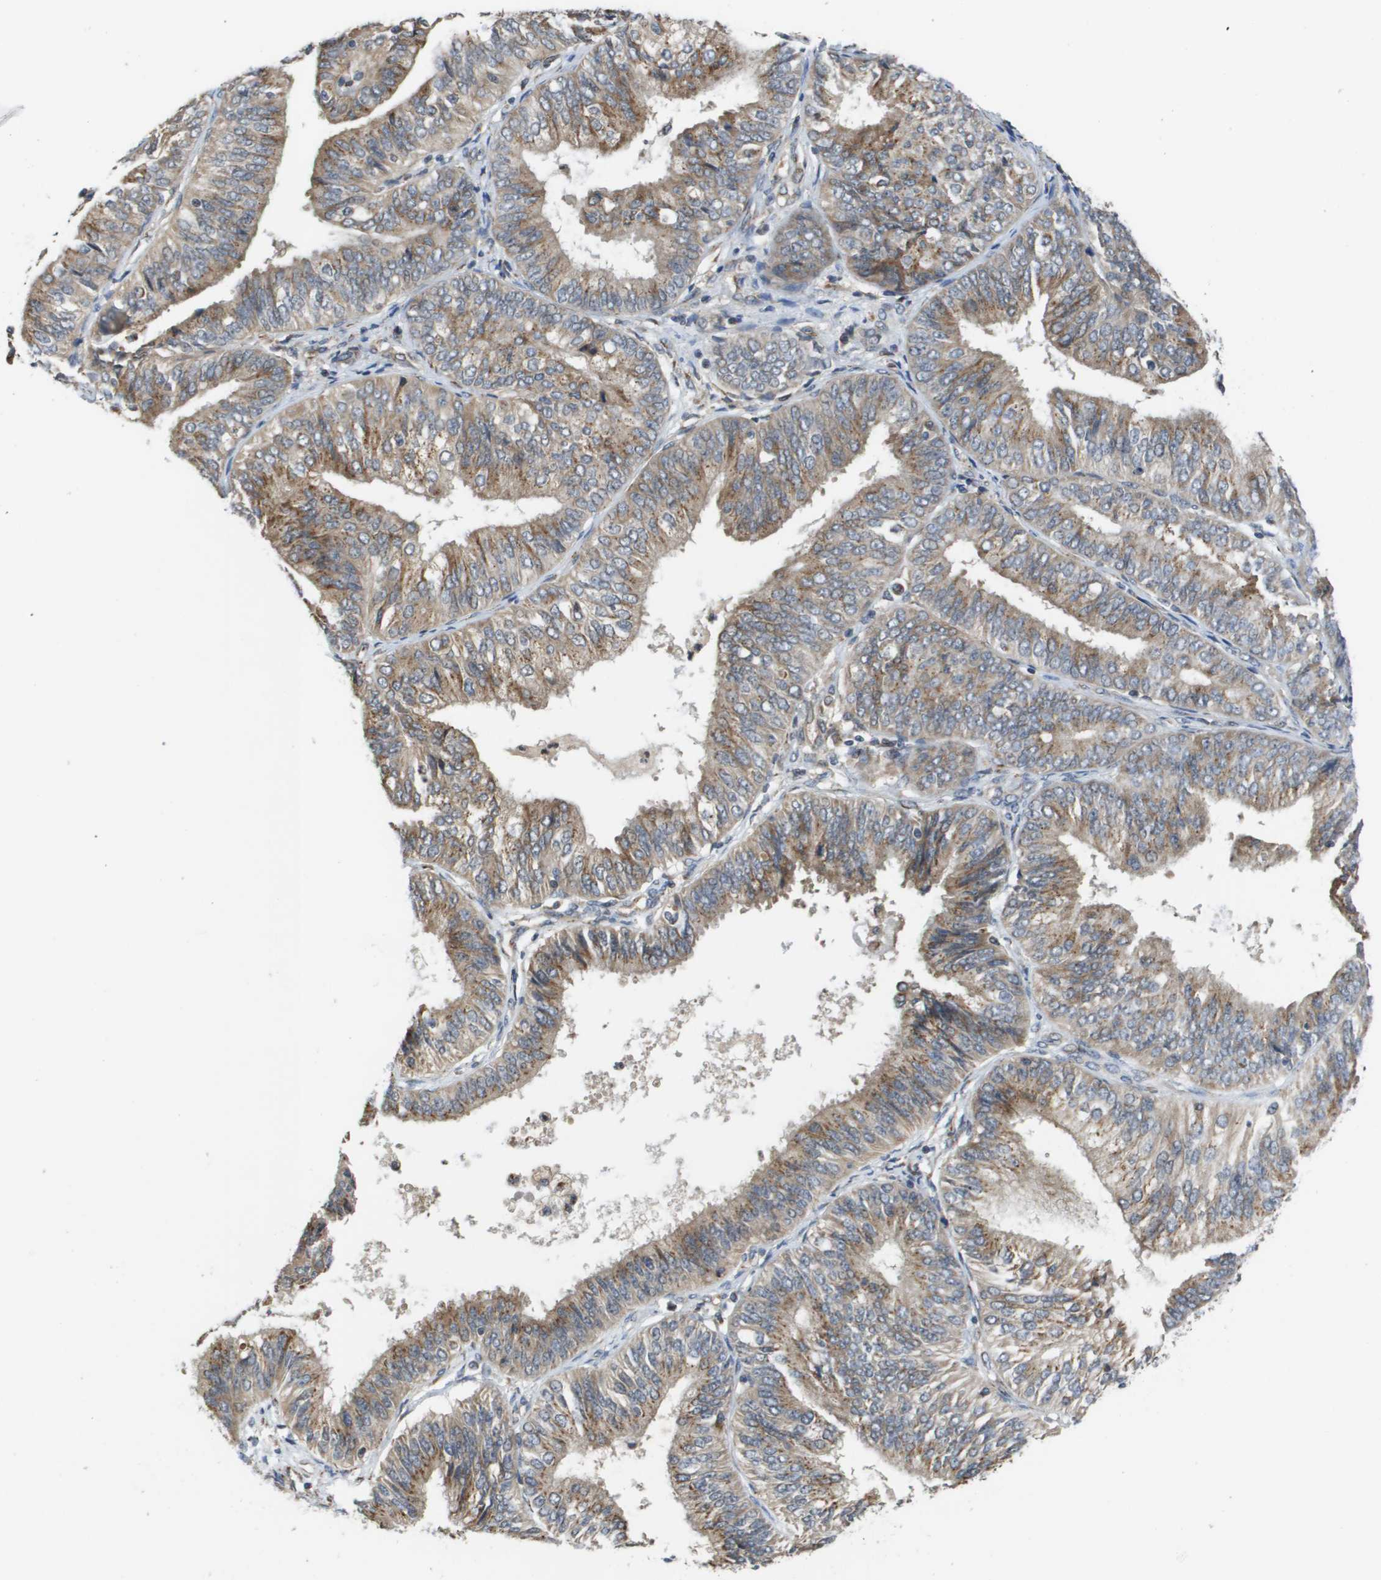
{"staining": {"intensity": "moderate", "quantity": ">75%", "location": "cytoplasmic/membranous"}, "tissue": "endometrial cancer", "cell_type": "Tumor cells", "image_type": "cancer", "snomed": [{"axis": "morphology", "description": "Adenocarcinoma, NOS"}, {"axis": "topography", "description": "Endometrium"}], "caption": "DAB immunohistochemical staining of endometrial cancer (adenocarcinoma) exhibits moderate cytoplasmic/membranous protein expression in approximately >75% of tumor cells.", "gene": "PCK1", "patient": {"sex": "female", "age": 58}}